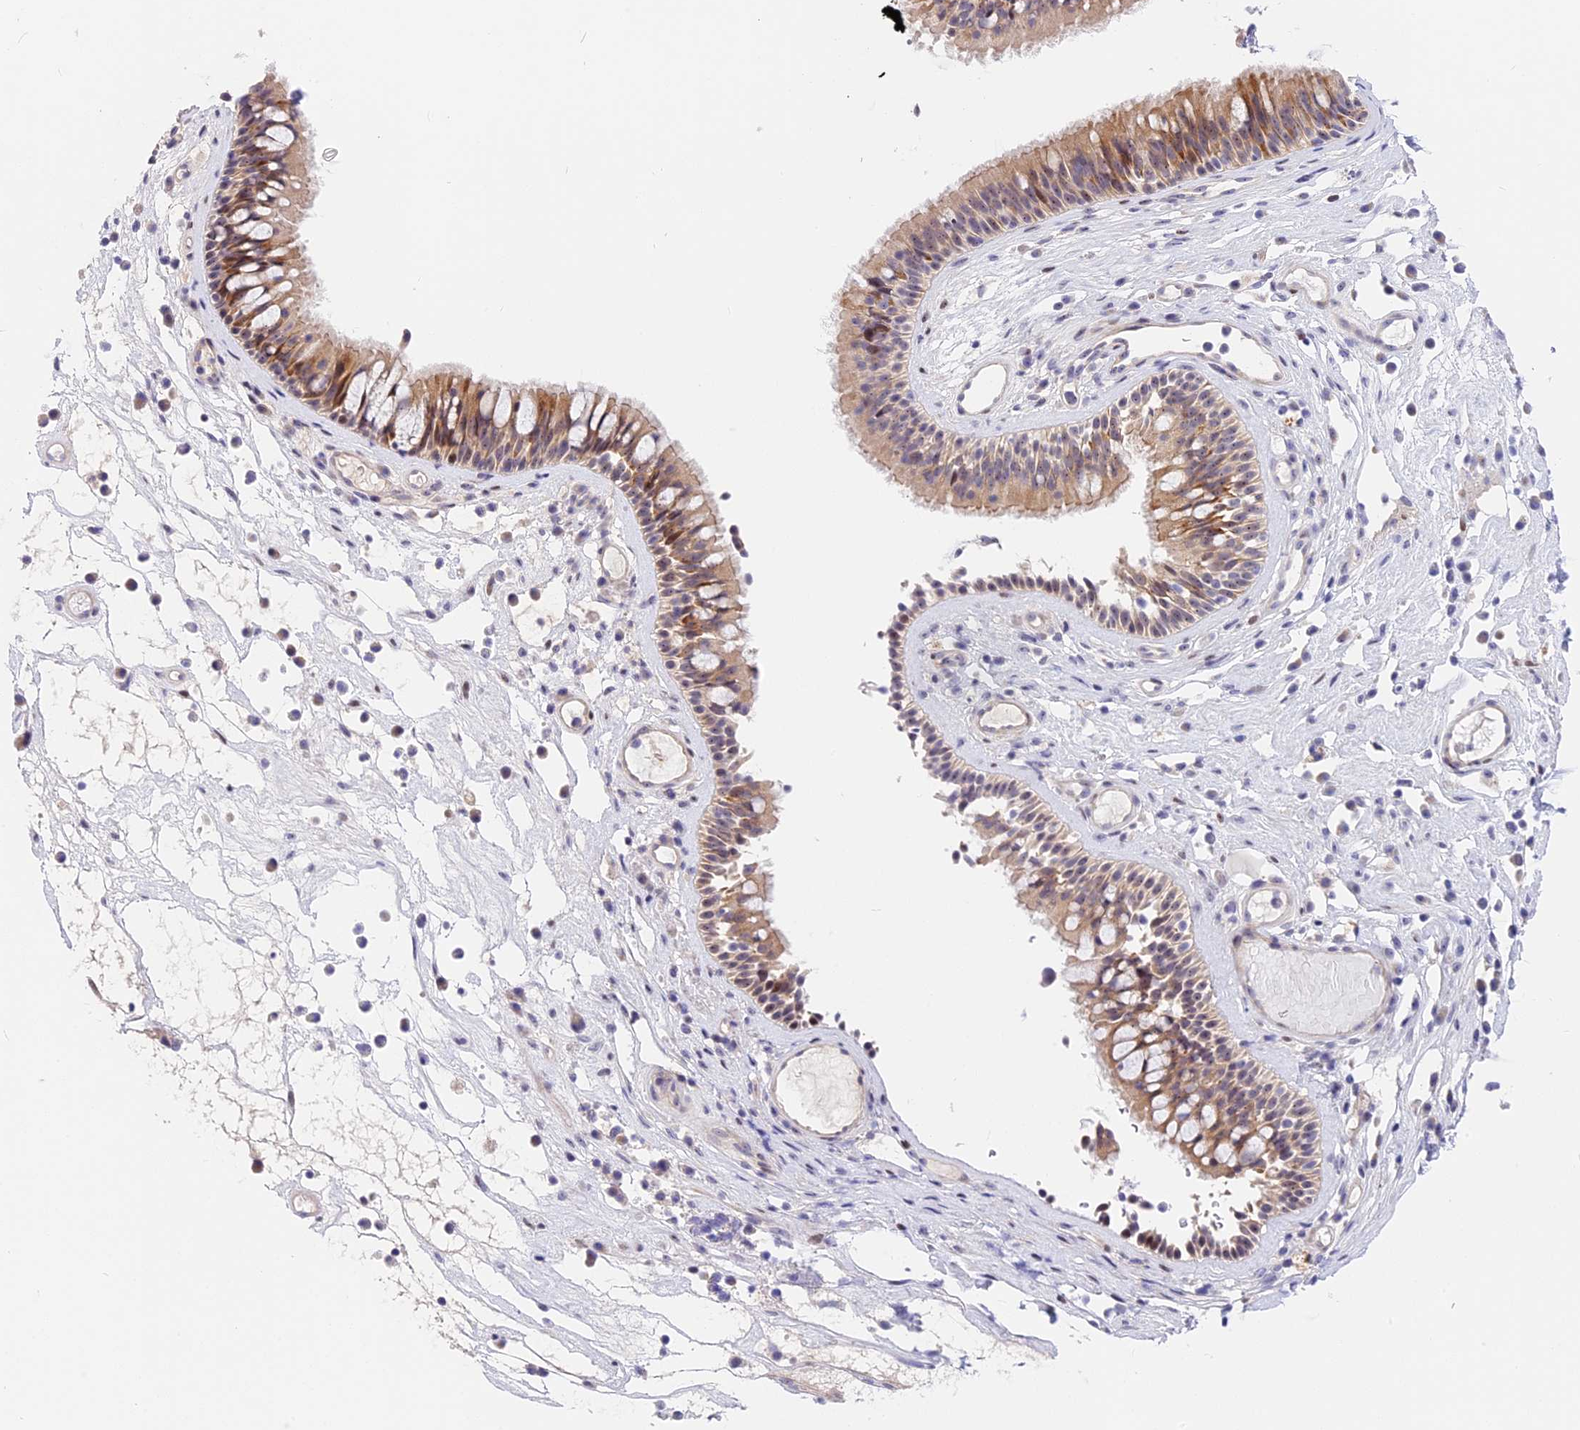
{"staining": {"intensity": "moderate", "quantity": "25%-75%", "location": "cytoplasmic/membranous"}, "tissue": "nasopharynx", "cell_type": "Respiratory epithelial cells", "image_type": "normal", "snomed": [{"axis": "morphology", "description": "Normal tissue, NOS"}, {"axis": "morphology", "description": "Inflammation, NOS"}, {"axis": "morphology", "description": "Malignant melanoma, Metastatic site"}, {"axis": "topography", "description": "Nasopharynx"}], "caption": "A medium amount of moderate cytoplasmic/membranous positivity is seen in approximately 25%-75% of respiratory epithelial cells in unremarkable nasopharynx.", "gene": "MIDN", "patient": {"sex": "male", "age": 70}}